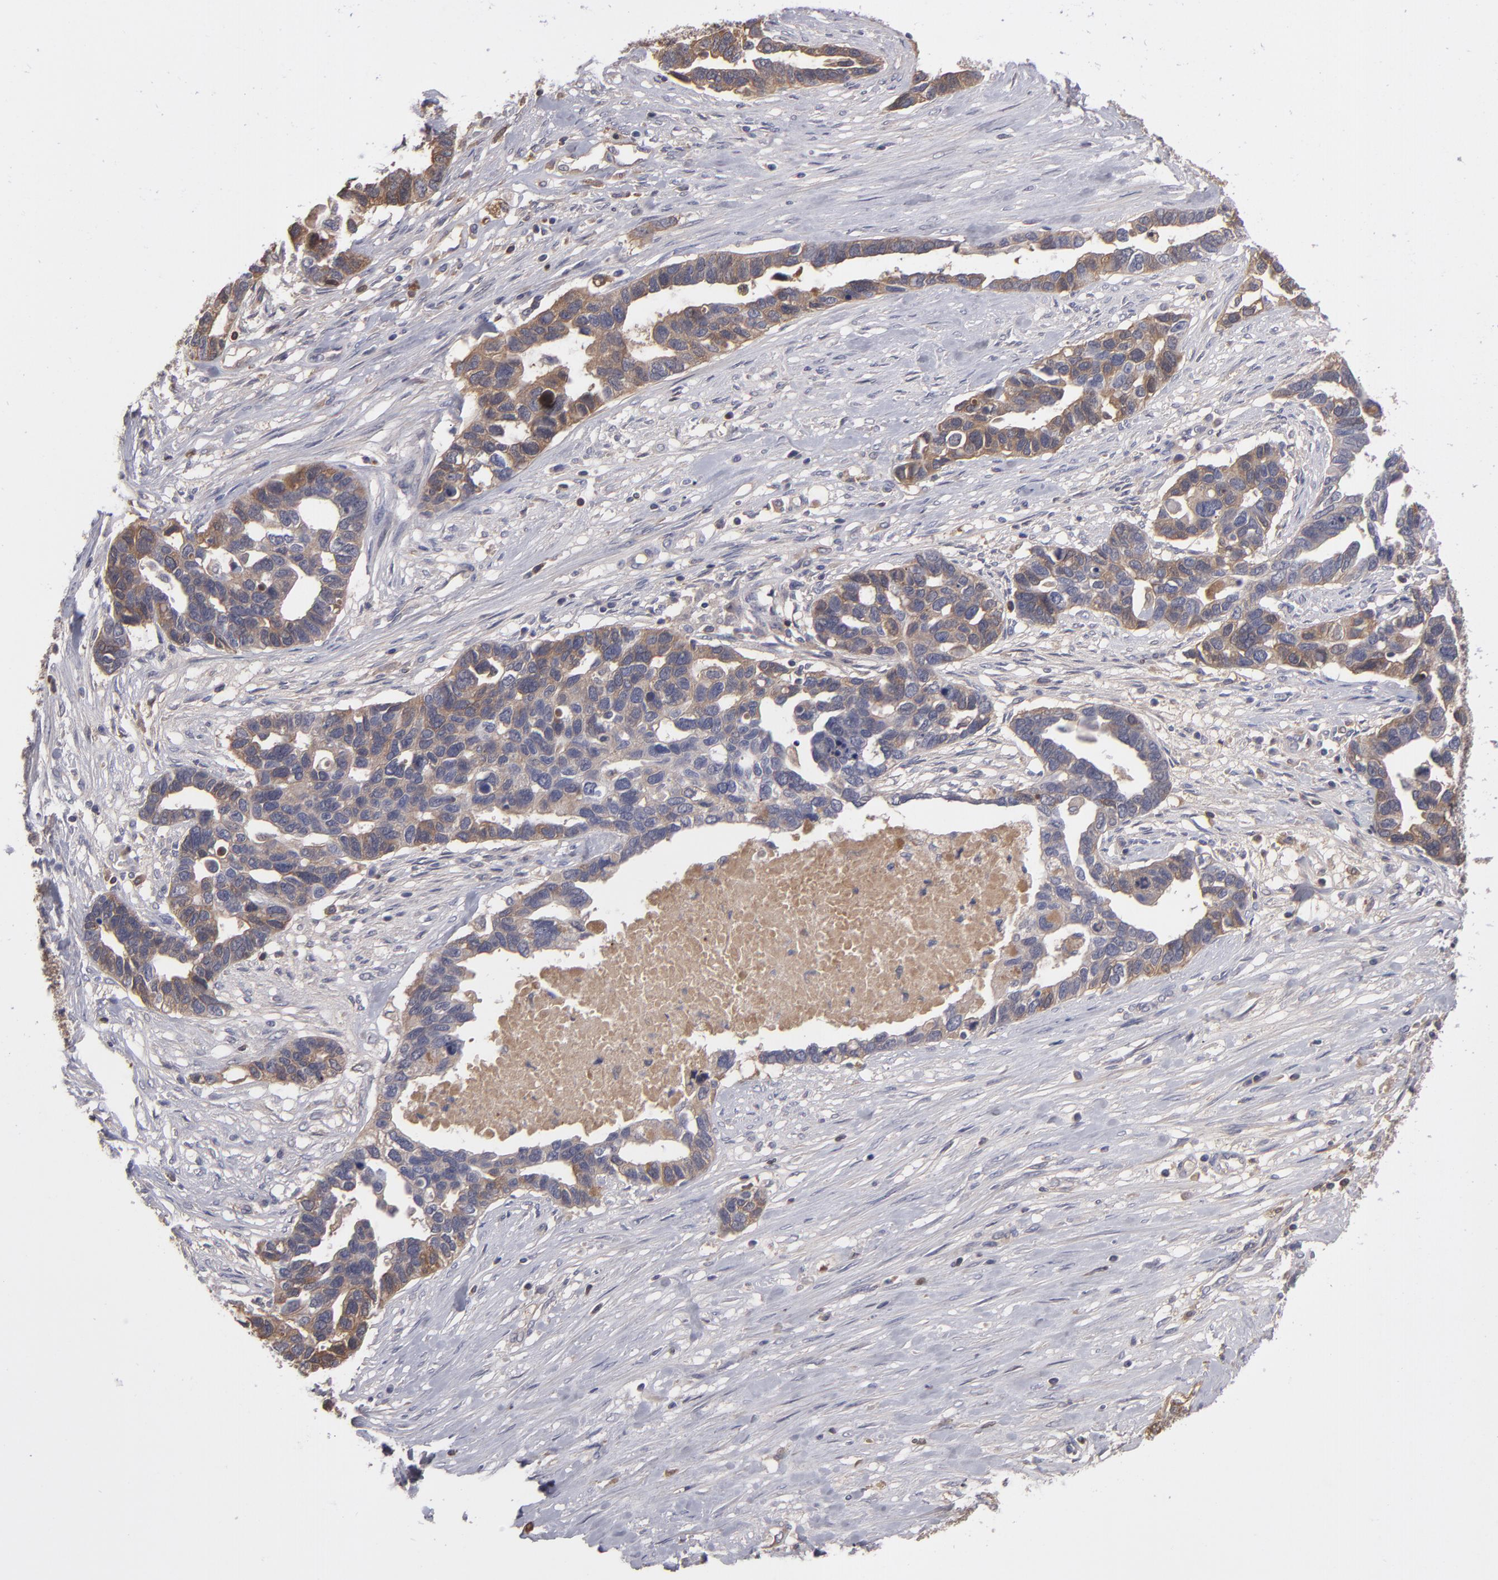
{"staining": {"intensity": "moderate", "quantity": "25%-75%", "location": "cytoplasmic/membranous"}, "tissue": "ovarian cancer", "cell_type": "Tumor cells", "image_type": "cancer", "snomed": [{"axis": "morphology", "description": "Cystadenocarcinoma, serous, NOS"}, {"axis": "topography", "description": "Ovary"}], "caption": "Immunohistochemical staining of serous cystadenocarcinoma (ovarian) reveals medium levels of moderate cytoplasmic/membranous positivity in approximately 25%-75% of tumor cells. (Brightfield microscopy of DAB IHC at high magnification).", "gene": "ITIH4", "patient": {"sex": "female", "age": 54}}